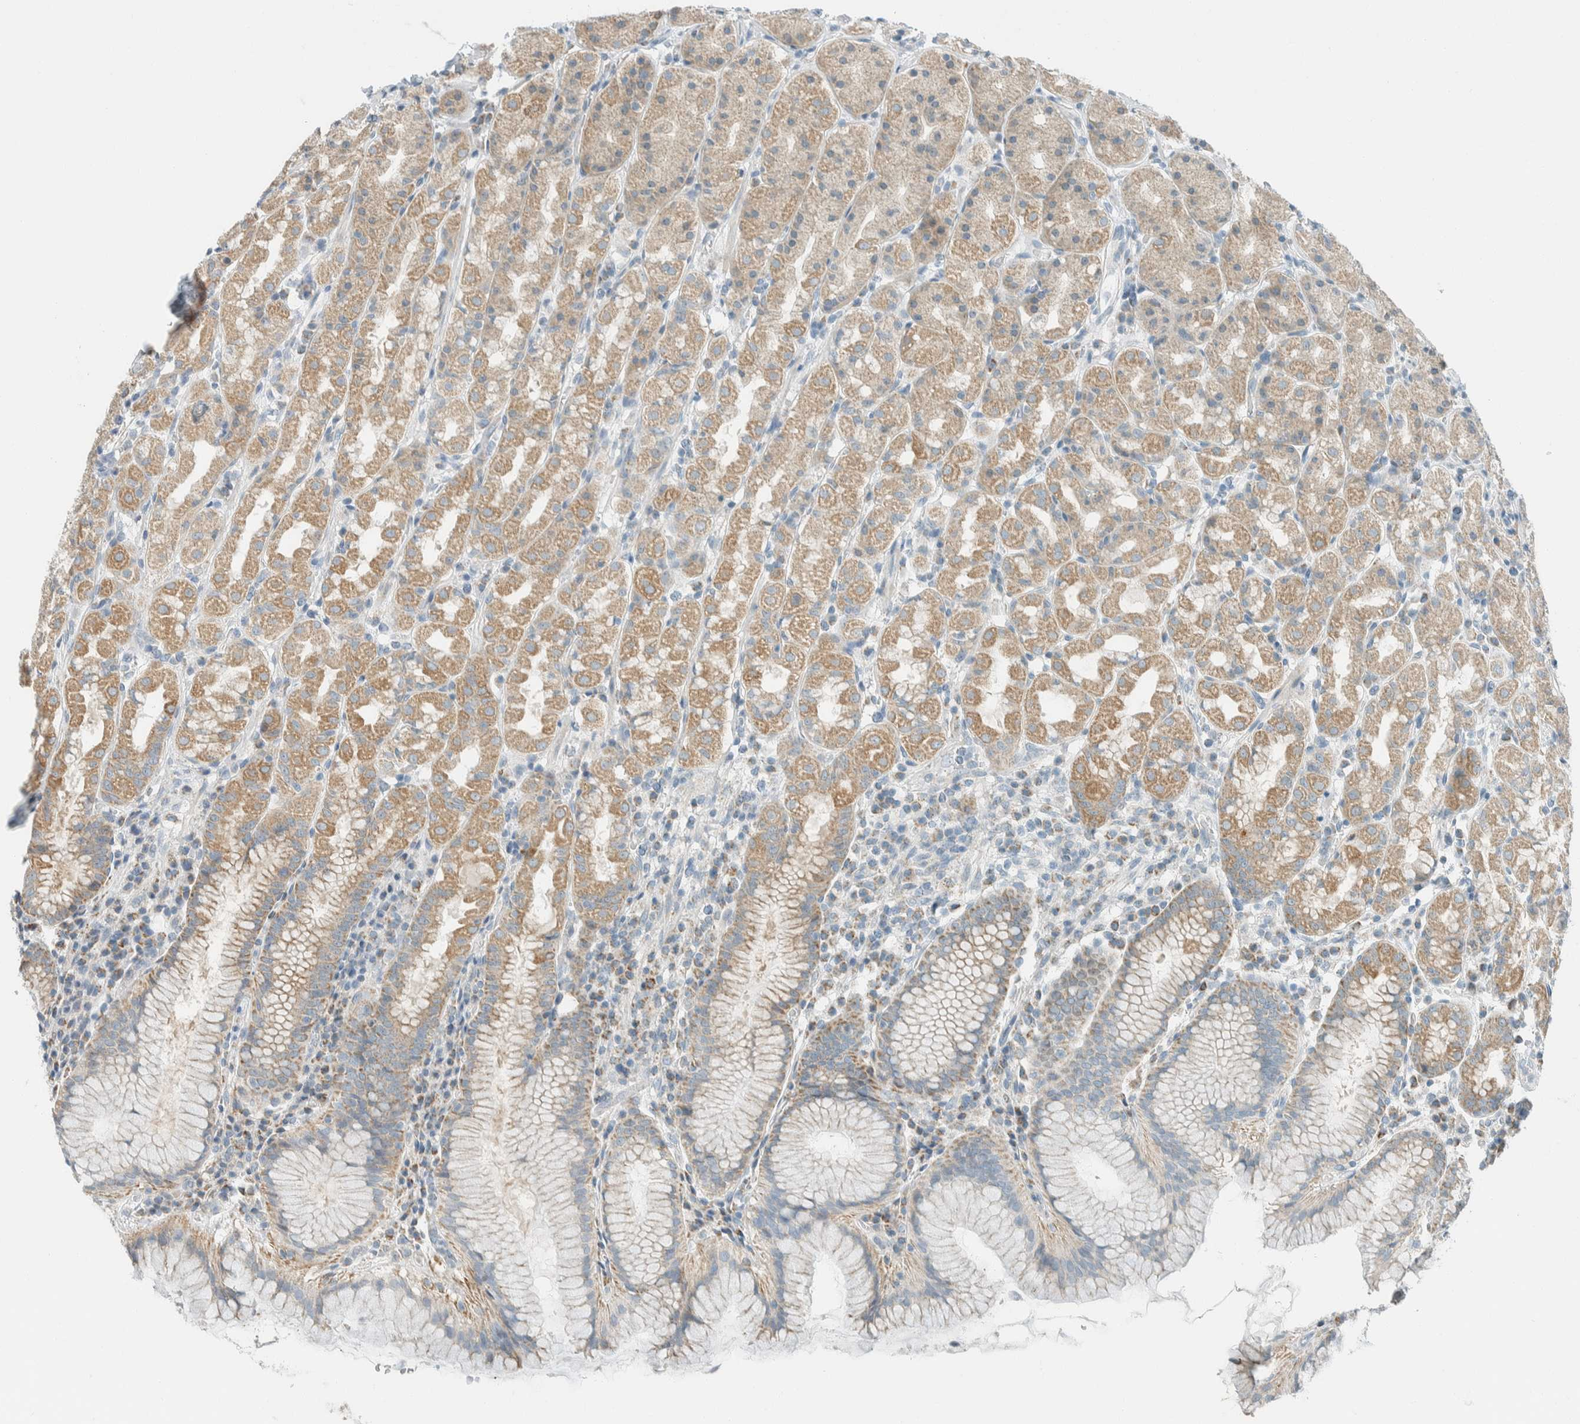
{"staining": {"intensity": "moderate", "quantity": "25%-75%", "location": "cytoplasmic/membranous"}, "tissue": "stomach", "cell_type": "Glandular cells", "image_type": "normal", "snomed": [{"axis": "morphology", "description": "Normal tissue, NOS"}, {"axis": "topography", "description": "Stomach, lower"}], "caption": "Moderate cytoplasmic/membranous protein expression is present in about 25%-75% of glandular cells in stomach. (DAB IHC, brown staining for protein, blue staining for nuclei).", "gene": "AARSD1", "patient": {"sex": "female", "age": 56}}